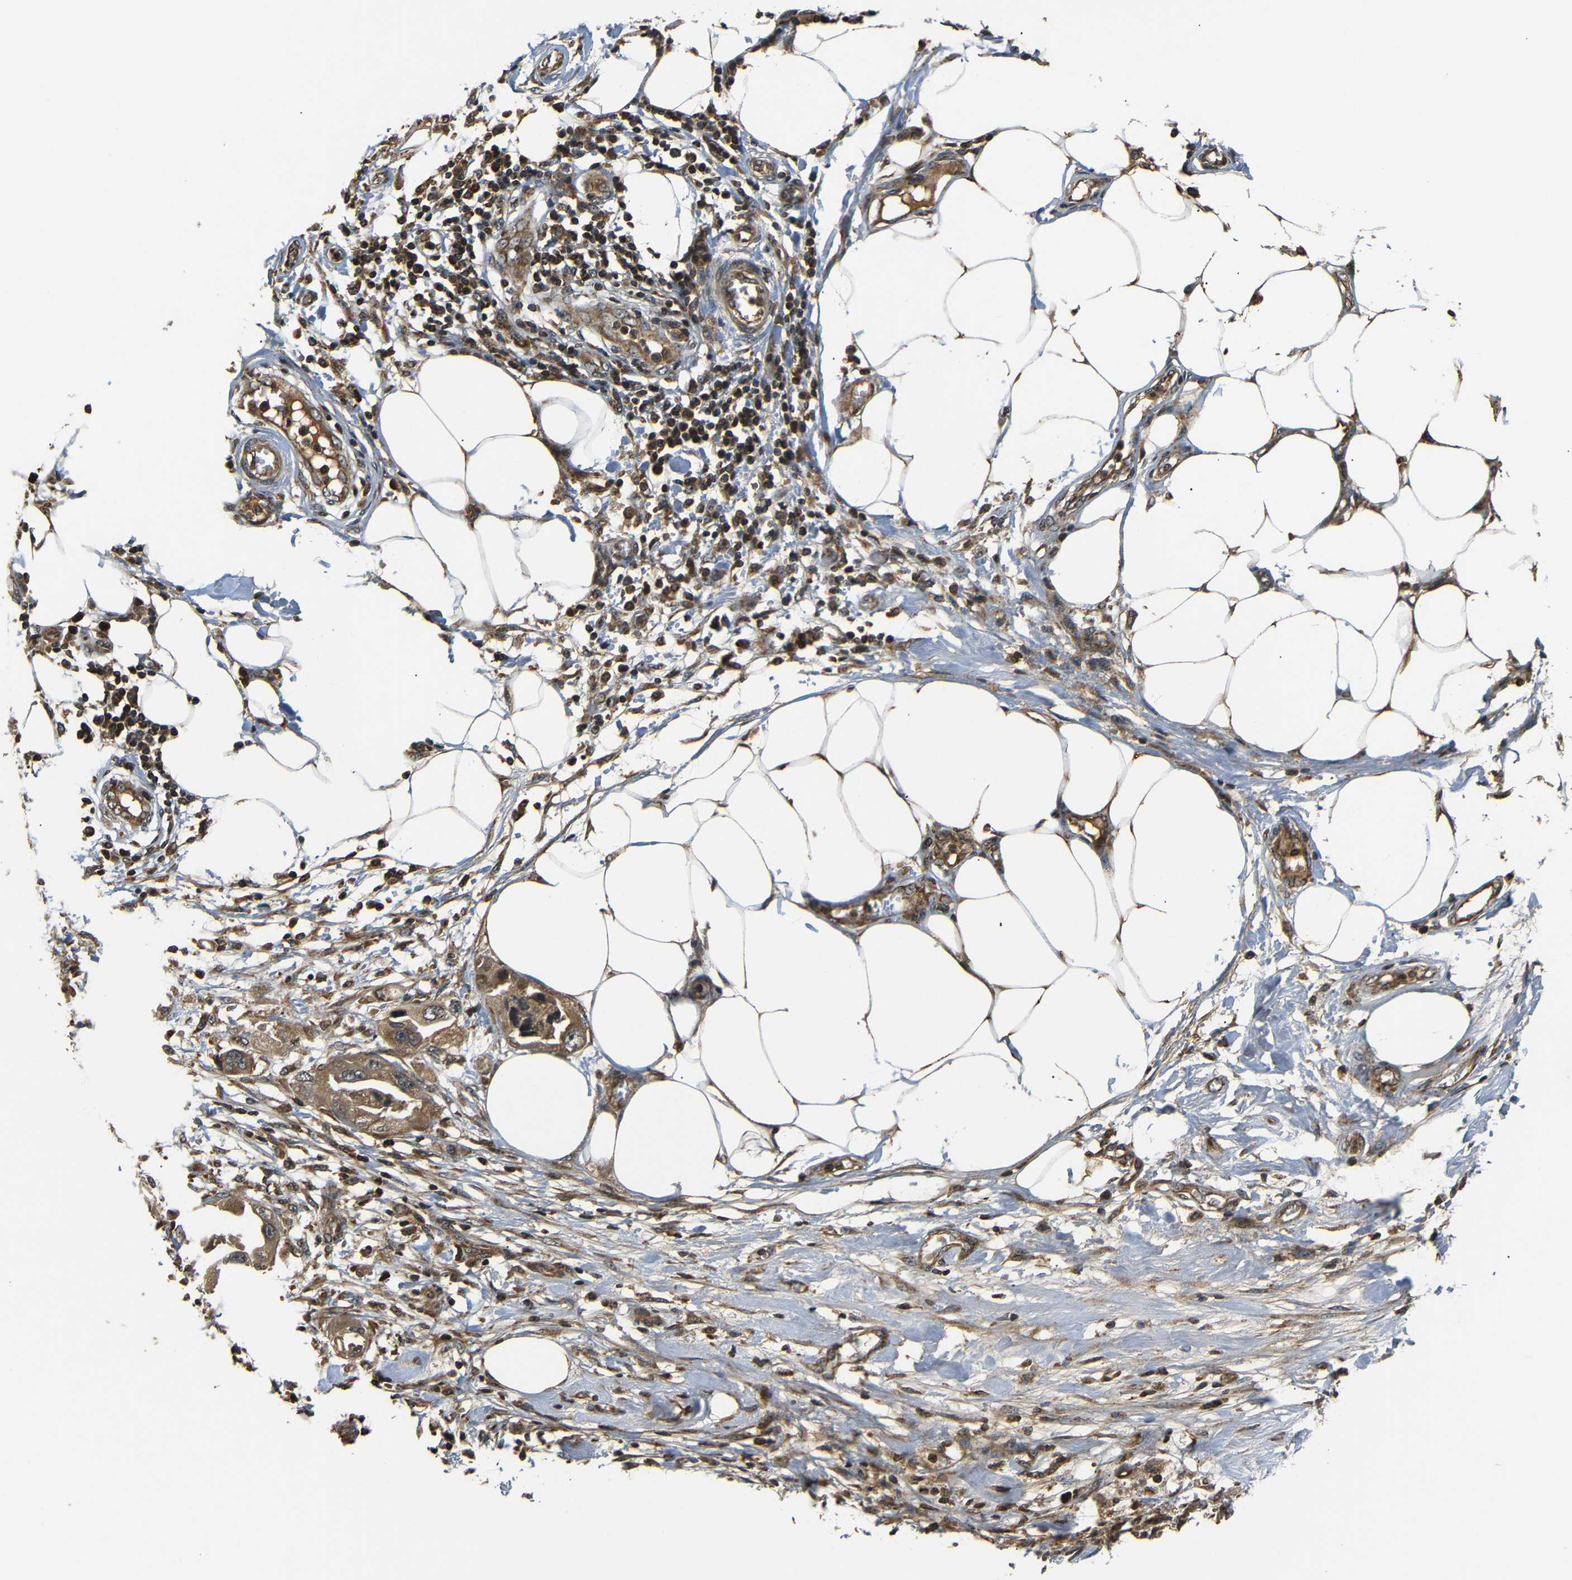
{"staining": {"intensity": "moderate", "quantity": ">75%", "location": "cytoplasmic/membranous"}, "tissue": "endometrial cancer", "cell_type": "Tumor cells", "image_type": "cancer", "snomed": [{"axis": "morphology", "description": "Adenocarcinoma, NOS"}, {"axis": "topography", "description": "Endometrium"}], "caption": "Human endometrial cancer (adenocarcinoma) stained with a brown dye reveals moderate cytoplasmic/membranous positive staining in approximately >75% of tumor cells.", "gene": "TANK", "patient": {"sex": "female", "age": 67}}